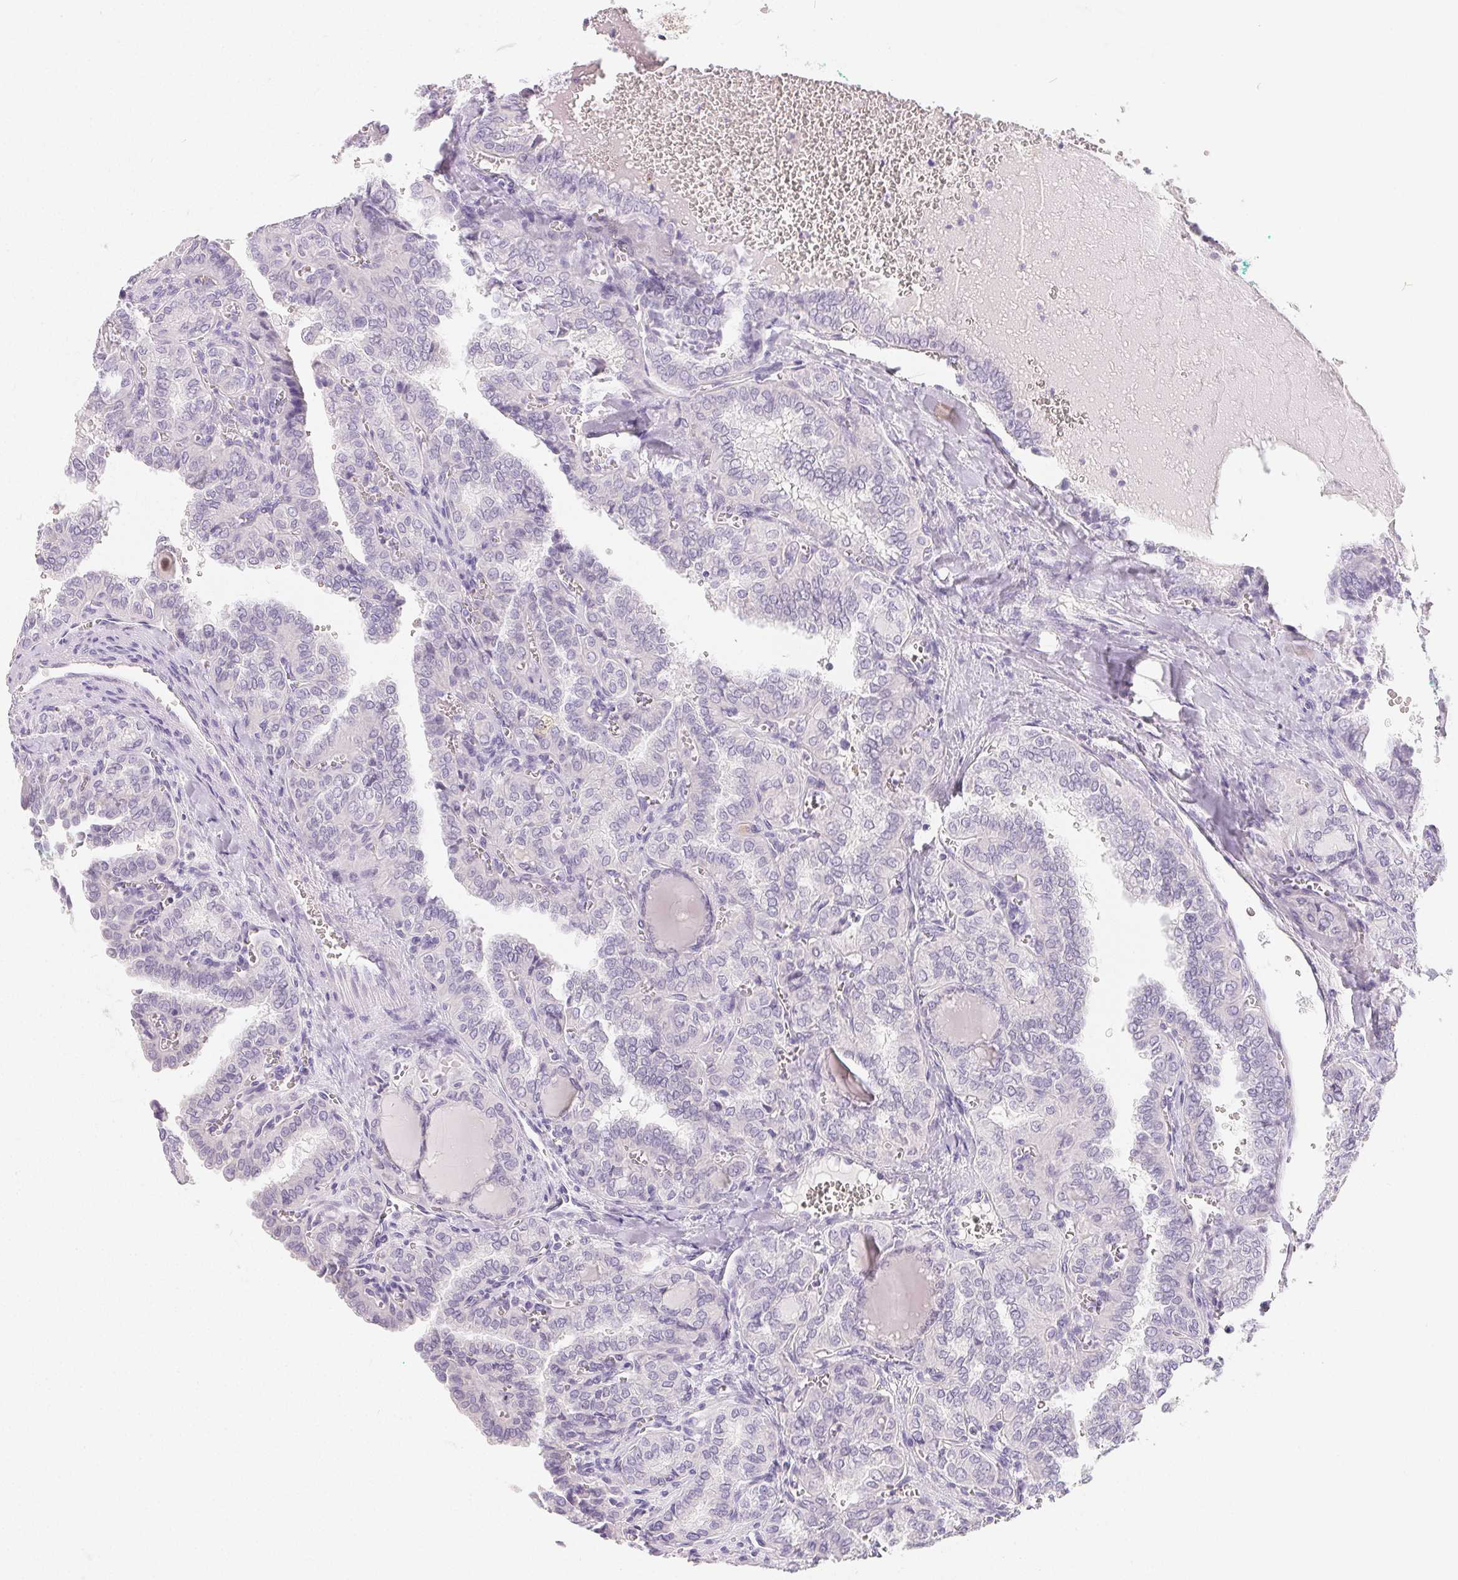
{"staining": {"intensity": "negative", "quantity": "none", "location": "none"}, "tissue": "thyroid cancer", "cell_type": "Tumor cells", "image_type": "cancer", "snomed": [{"axis": "morphology", "description": "Papillary adenocarcinoma, NOS"}, {"axis": "topography", "description": "Thyroid gland"}], "caption": "This is an immunohistochemistry histopathology image of thyroid papillary adenocarcinoma. There is no positivity in tumor cells.", "gene": "SPACA5B", "patient": {"sex": "female", "age": 41}}